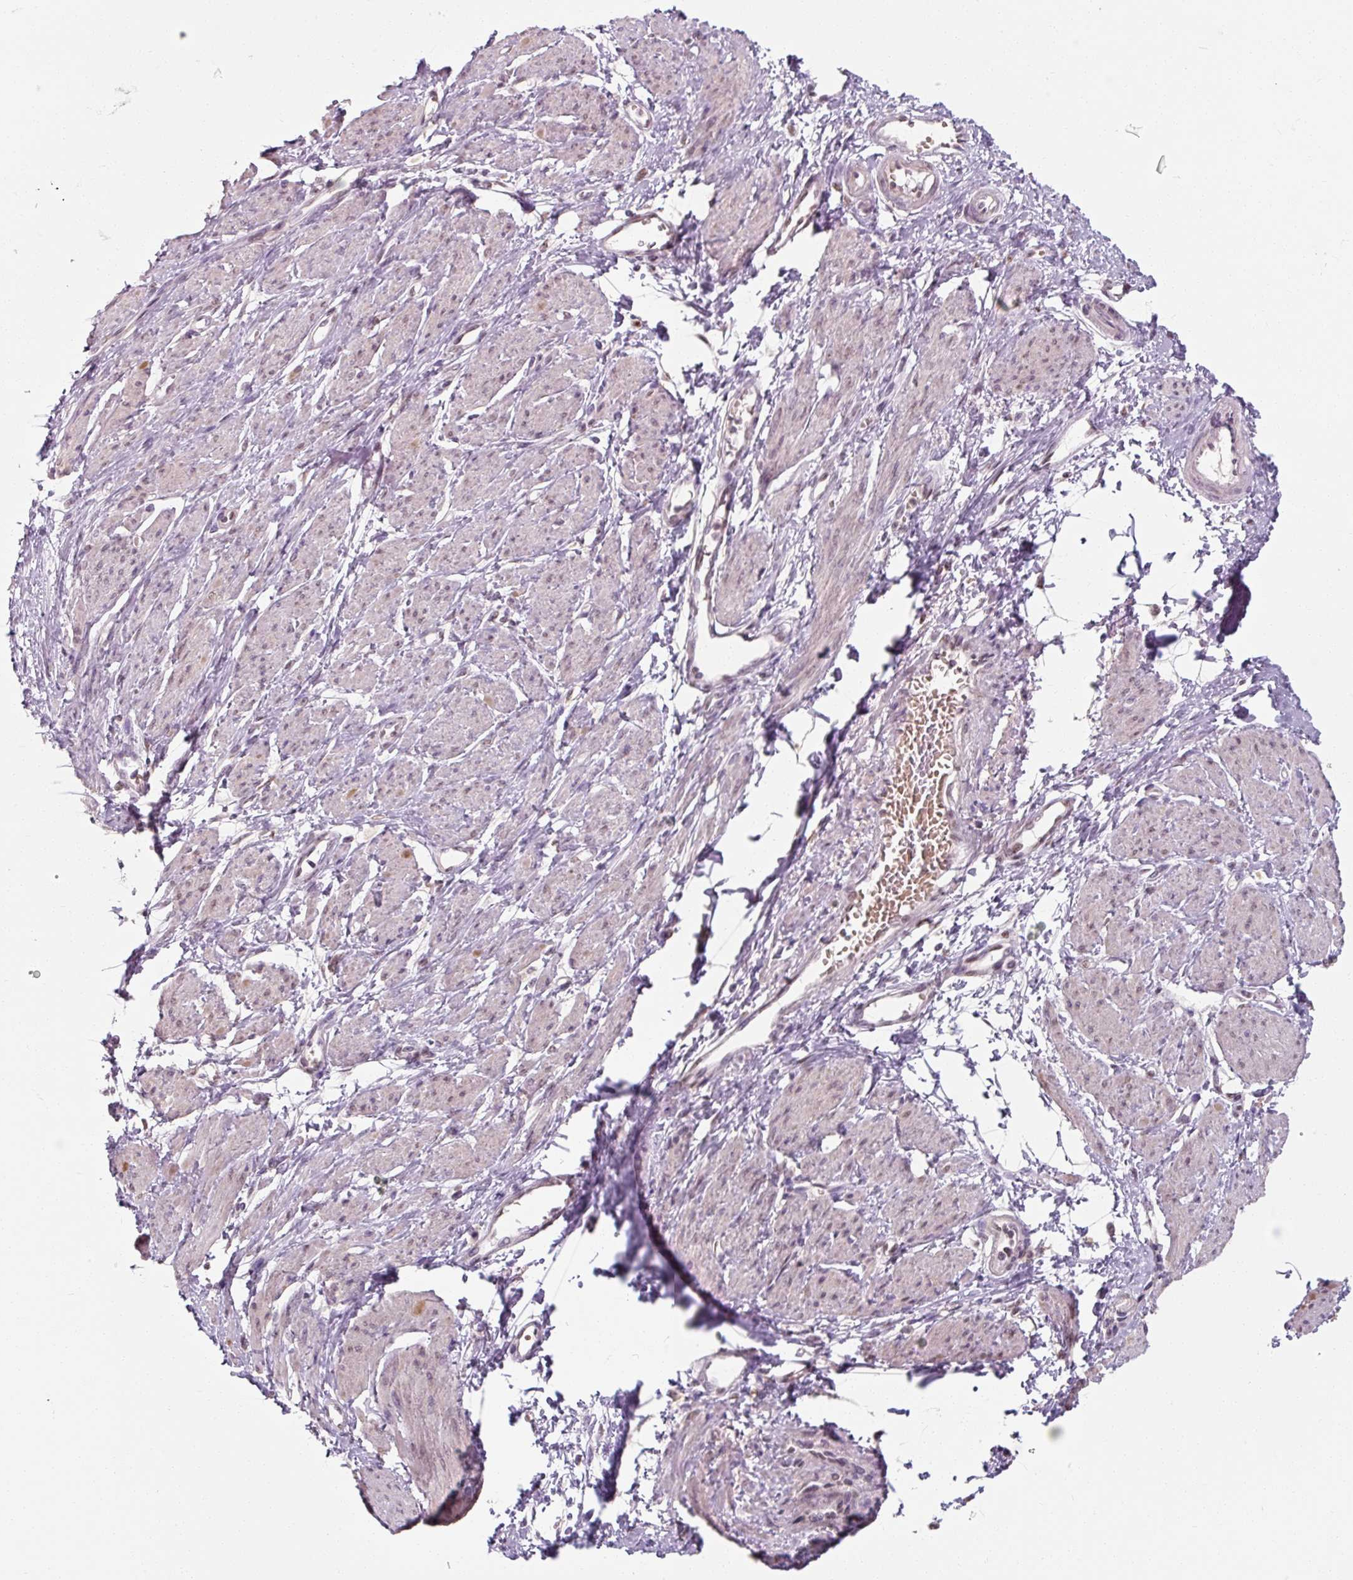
{"staining": {"intensity": "moderate", "quantity": "25%-75%", "location": "nuclear"}, "tissue": "smooth muscle", "cell_type": "Smooth muscle cells", "image_type": "normal", "snomed": [{"axis": "morphology", "description": "Normal tissue, NOS"}, {"axis": "topography", "description": "Smooth muscle"}, {"axis": "topography", "description": "Uterus"}], "caption": "A photomicrograph of human smooth muscle stained for a protein displays moderate nuclear brown staining in smooth muscle cells. Nuclei are stained in blue.", "gene": "ENSG00000291316", "patient": {"sex": "female", "age": 39}}